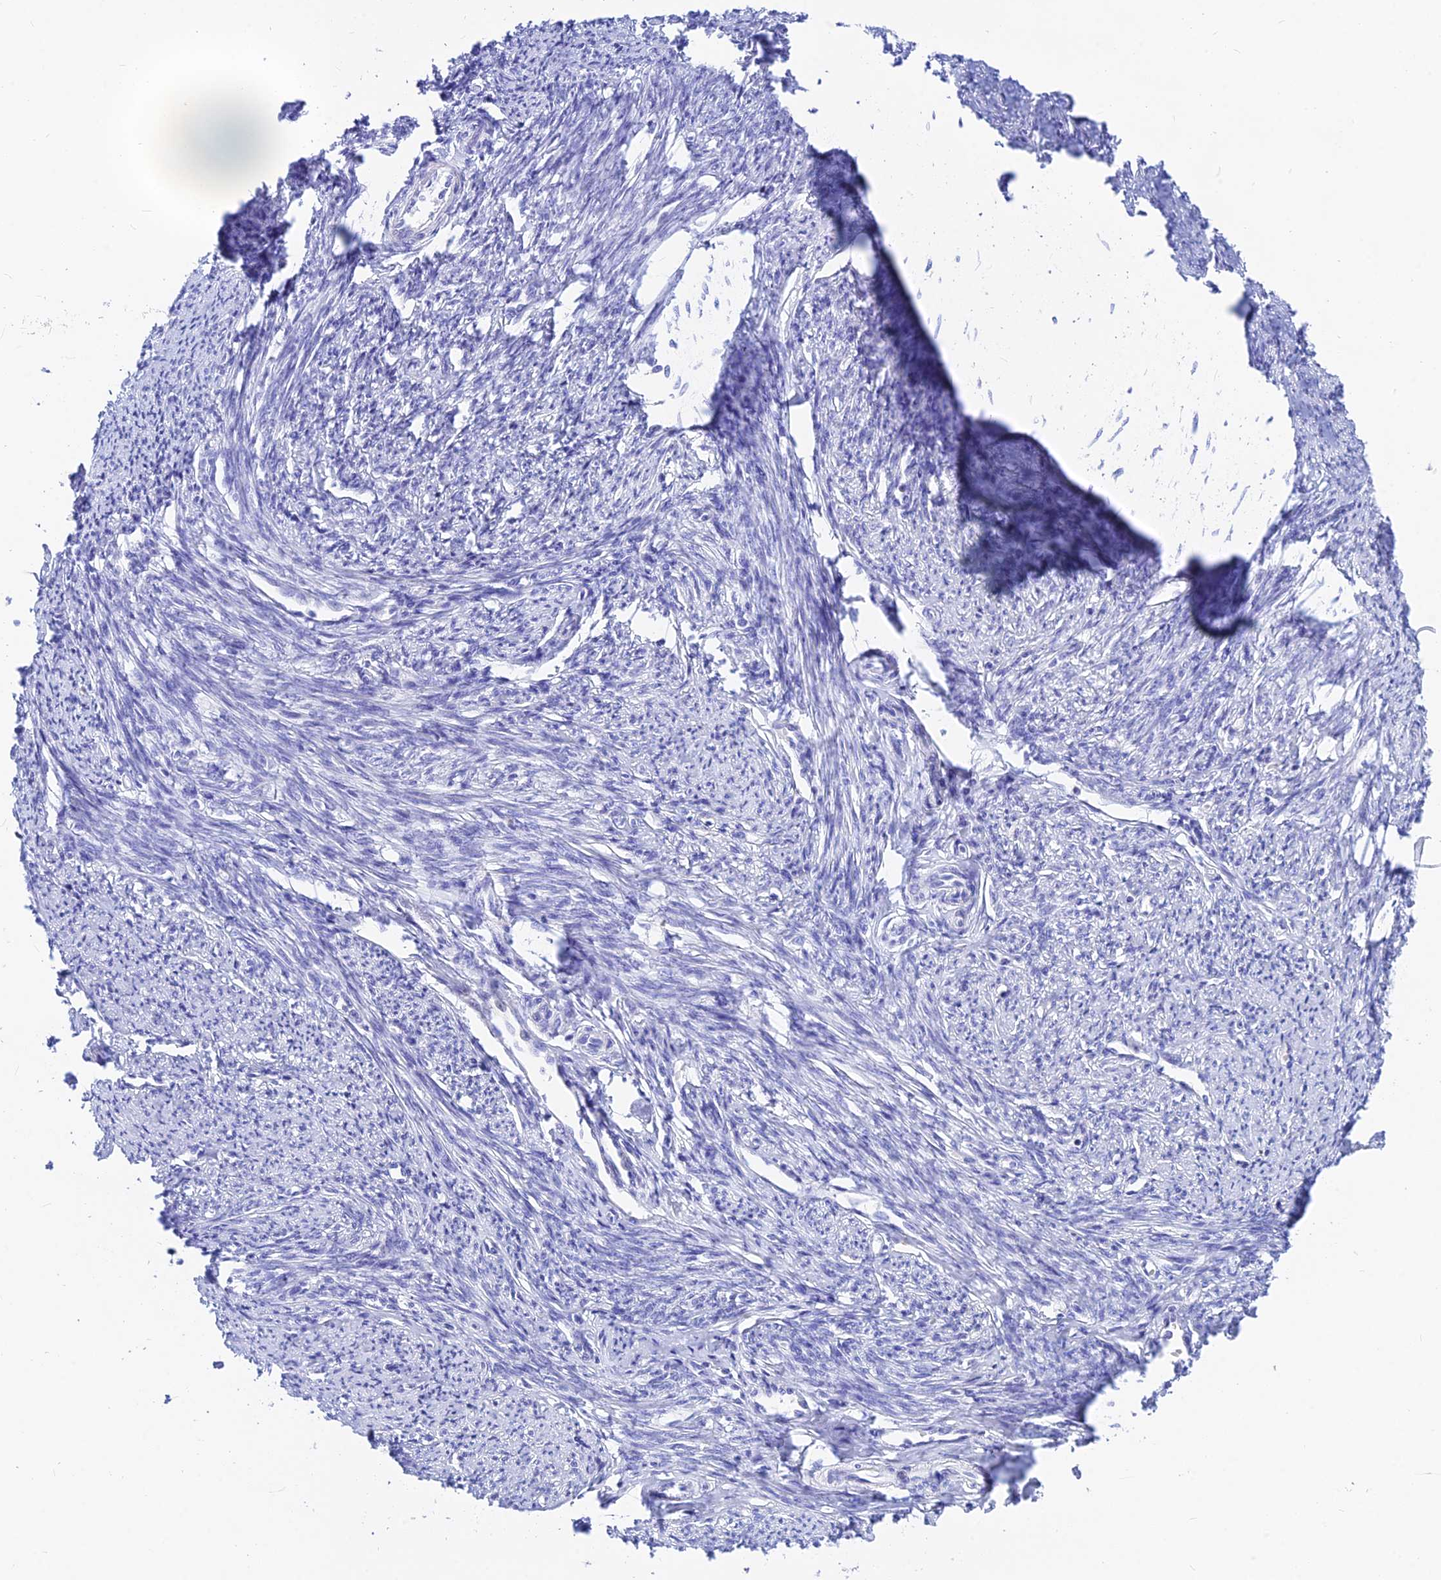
{"staining": {"intensity": "negative", "quantity": "none", "location": "none"}, "tissue": "smooth muscle", "cell_type": "Smooth muscle cells", "image_type": "normal", "snomed": [{"axis": "morphology", "description": "Normal tissue, NOS"}, {"axis": "topography", "description": "Smooth muscle"}, {"axis": "topography", "description": "Uterus"}], "caption": "Smooth muscle cells are negative for brown protein staining in benign smooth muscle. (DAB immunohistochemistry, high magnification).", "gene": "CNOT6", "patient": {"sex": "female", "age": 59}}